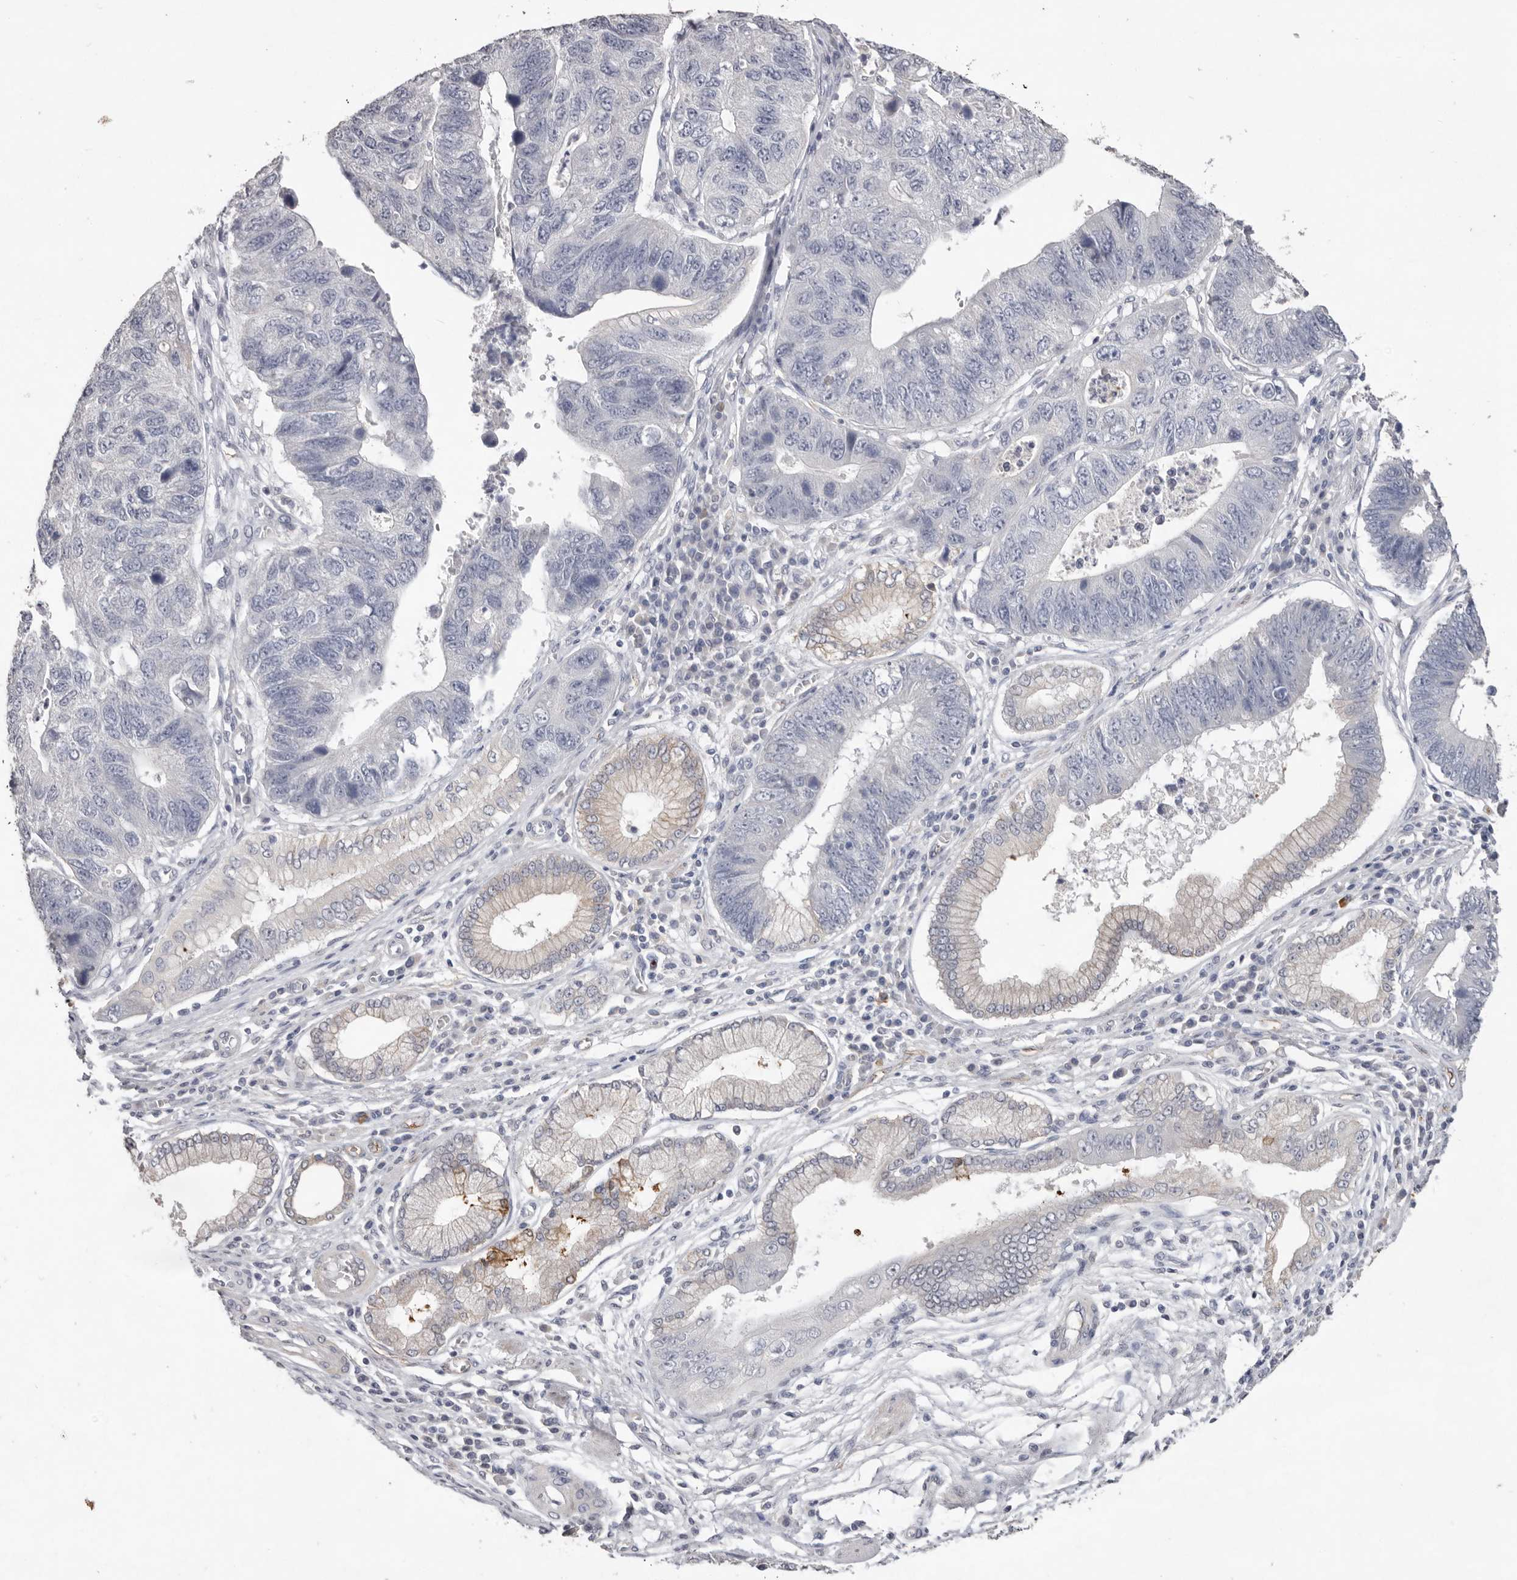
{"staining": {"intensity": "negative", "quantity": "none", "location": "none"}, "tissue": "stomach cancer", "cell_type": "Tumor cells", "image_type": "cancer", "snomed": [{"axis": "morphology", "description": "Adenocarcinoma, NOS"}, {"axis": "topography", "description": "Stomach"}], "caption": "An immunohistochemistry histopathology image of stomach cancer (adenocarcinoma) is shown. There is no staining in tumor cells of stomach cancer (adenocarcinoma).", "gene": "ZYG11B", "patient": {"sex": "male", "age": 59}}